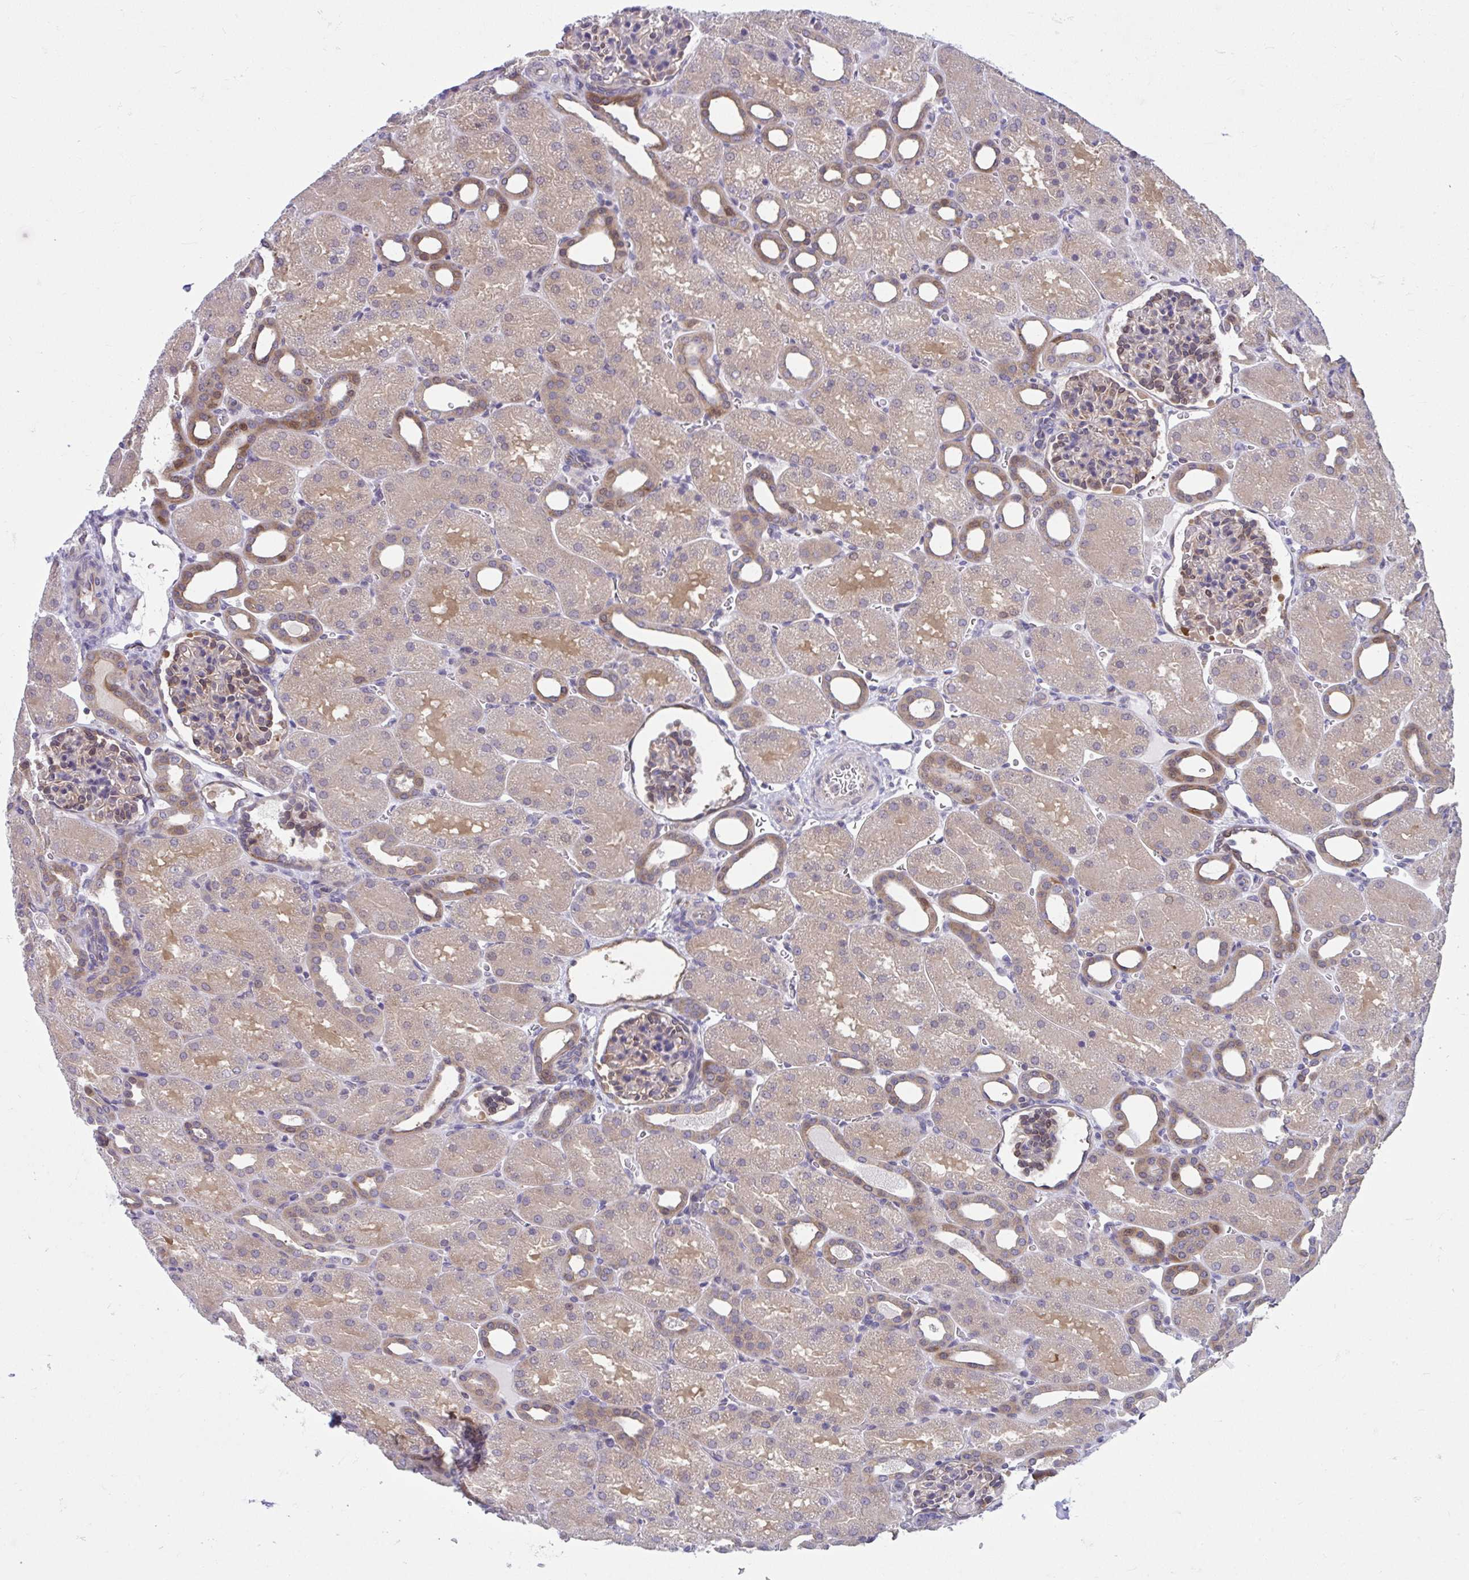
{"staining": {"intensity": "moderate", "quantity": "<25%", "location": "cytoplasmic/membranous"}, "tissue": "kidney", "cell_type": "Cells in glomeruli", "image_type": "normal", "snomed": [{"axis": "morphology", "description": "Normal tissue, NOS"}, {"axis": "topography", "description": "Kidney"}], "caption": "Benign kidney was stained to show a protein in brown. There is low levels of moderate cytoplasmic/membranous staining in about <25% of cells in glomeruli.", "gene": "PCDHB7", "patient": {"sex": "male", "age": 2}}